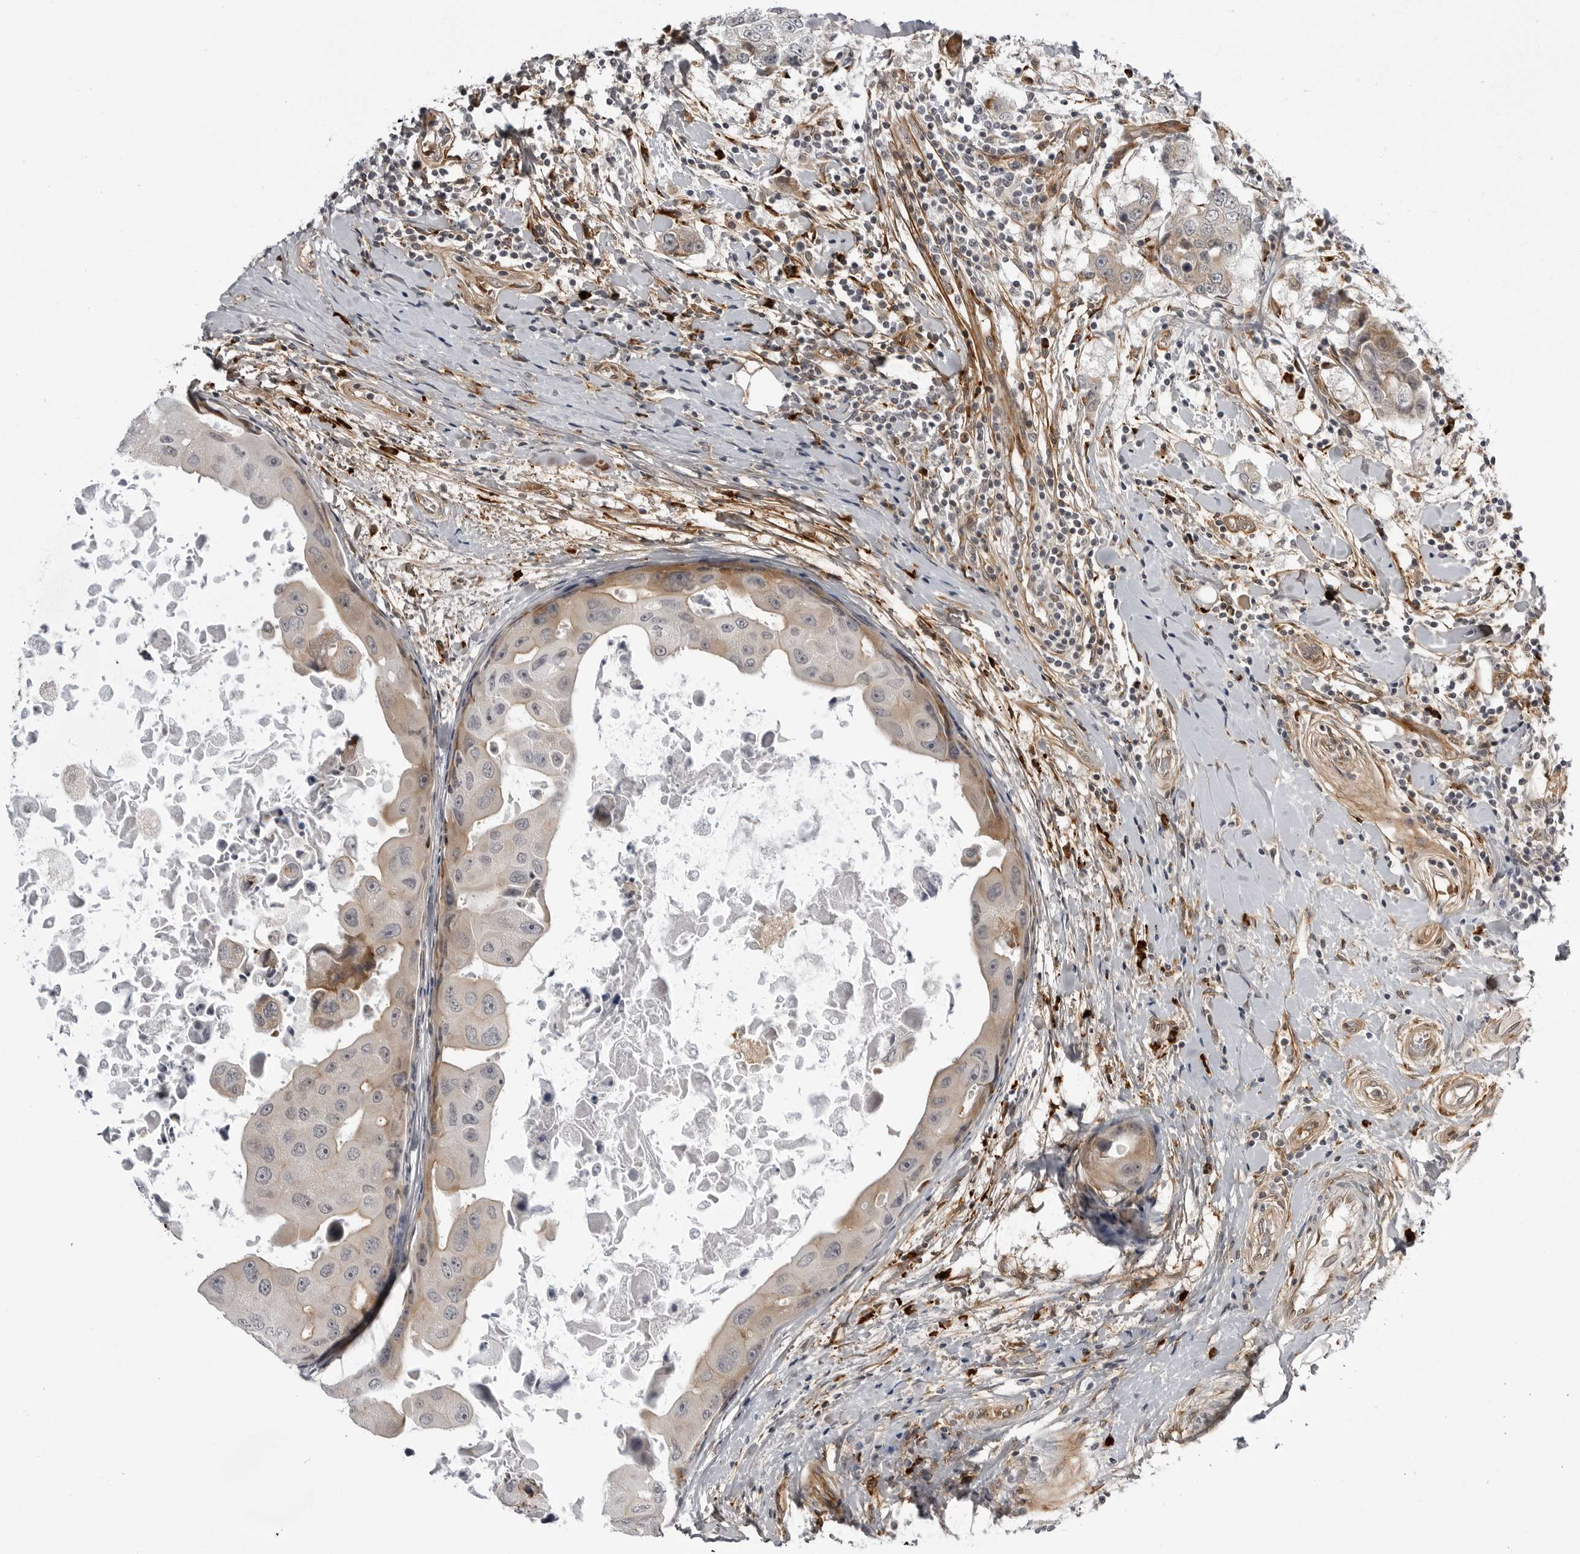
{"staining": {"intensity": "weak", "quantity": "25%-75%", "location": "cytoplasmic/membranous"}, "tissue": "breast cancer", "cell_type": "Tumor cells", "image_type": "cancer", "snomed": [{"axis": "morphology", "description": "Duct carcinoma"}, {"axis": "topography", "description": "Breast"}], "caption": "Breast cancer (invasive ductal carcinoma) stained with DAB (3,3'-diaminobenzidine) IHC demonstrates low levels of weak cytoplasmic/membranous positivity in about 25%-75% of tumor cells.", "gene": "ARL5A", "patient": {"sex": "female", "age": 27}}